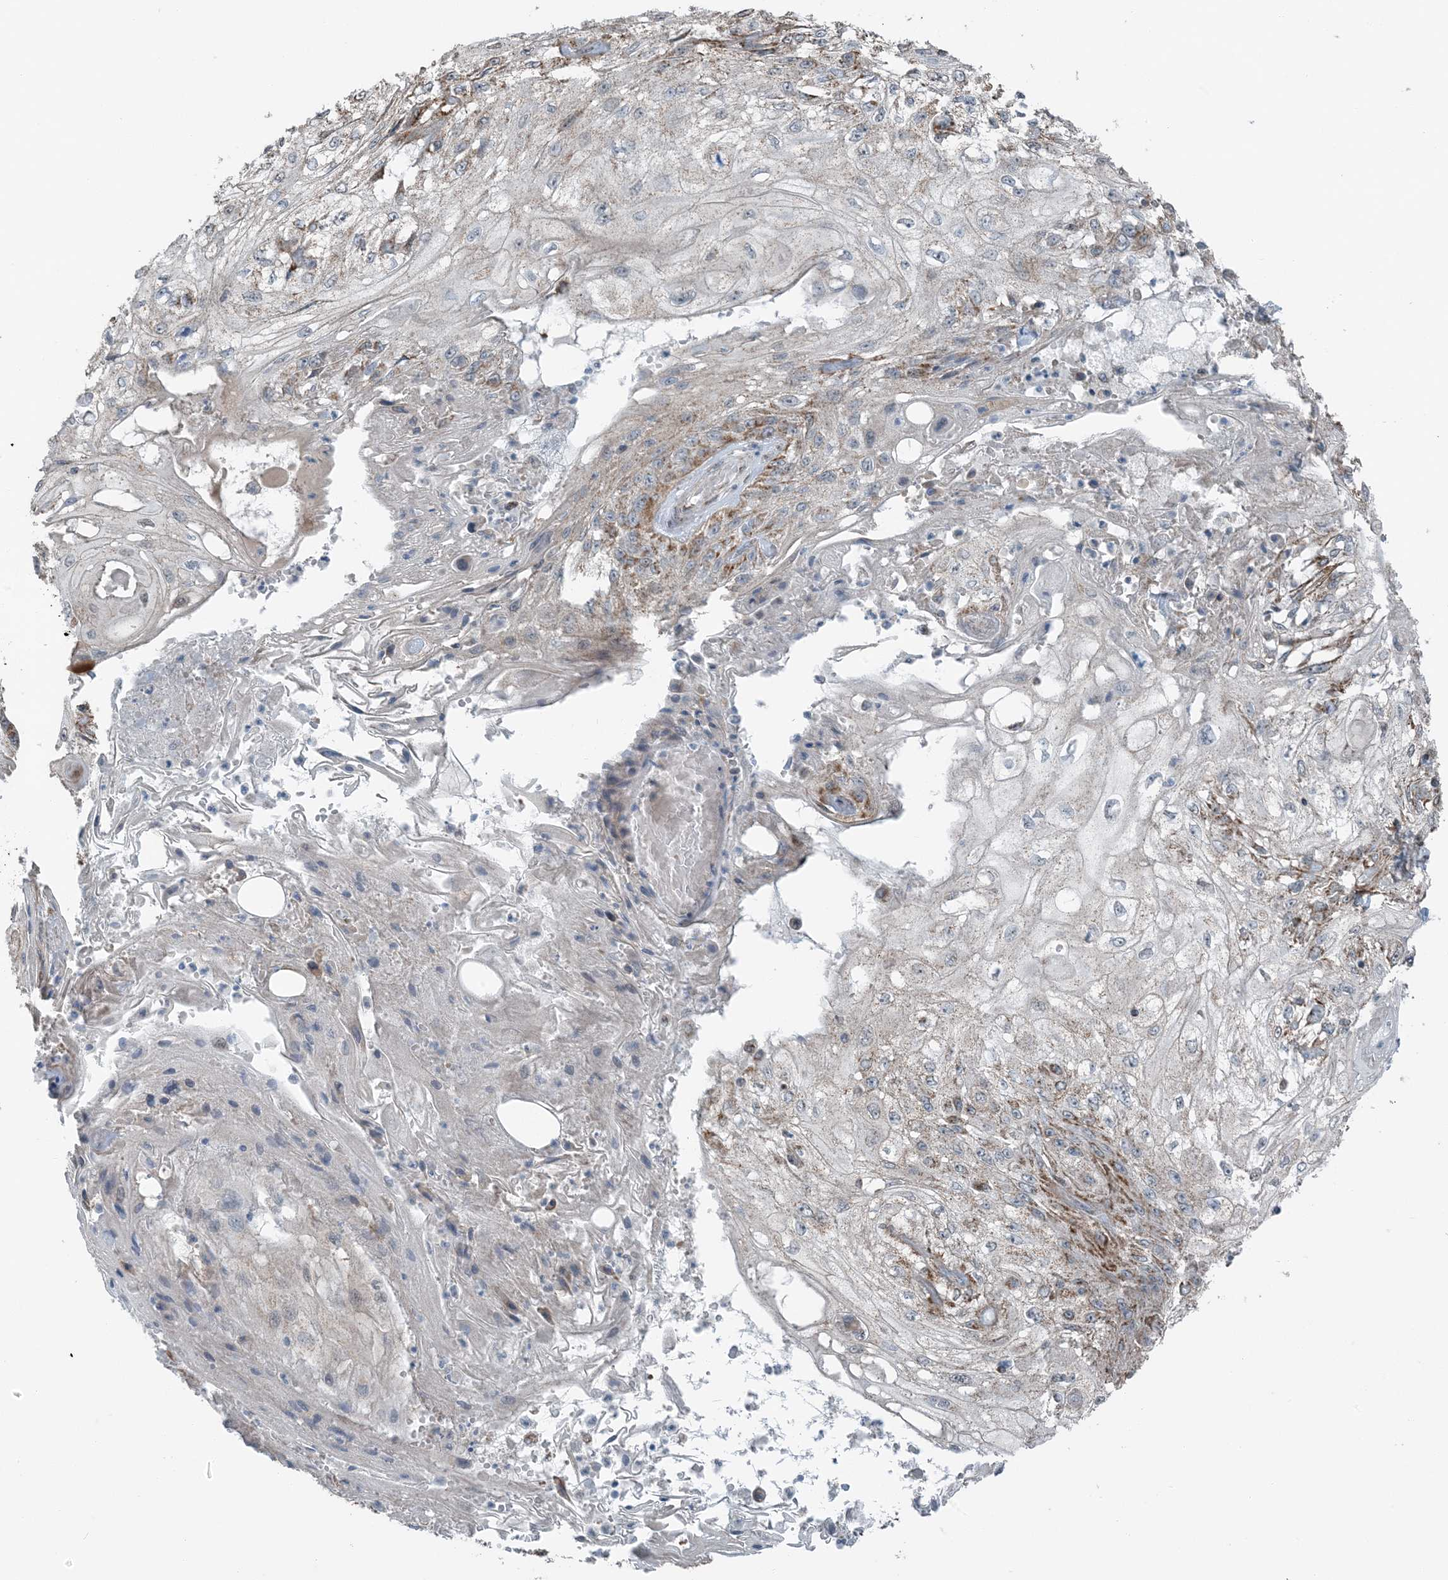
{"staining": {"intensity": "moderate", "quantity": "25%-75%", "location": "cytoplasmic/membranous"}, "tissue": "skin cancer", "cell_type": "Tumor cells", "image_type": "cancer", "snomed": [{"axis": "morphology", "description": "Squamous cell carcinoma, NOS"}, {"axis": "morphology", "description": "Squamous cell carcinoma, metastatic, NOS"}, {"axis": "topography", "description": "Skin"}, {"axis": "topography", "description": "Lymph node"}], "caption": "High-magnification brightfield microscopy of skin cancer (squamous cell carcinoma) stained with DAB (3,3'-diaminobenzidine) (brown) and counterstained with hematoxylin (blue). tumor cells exhibit moderate cytoplasmic/membranous positivity is identified in about25%-75% of cells.", "gene": "PILRB", "patient": {"sex": "male", "age": 75}}